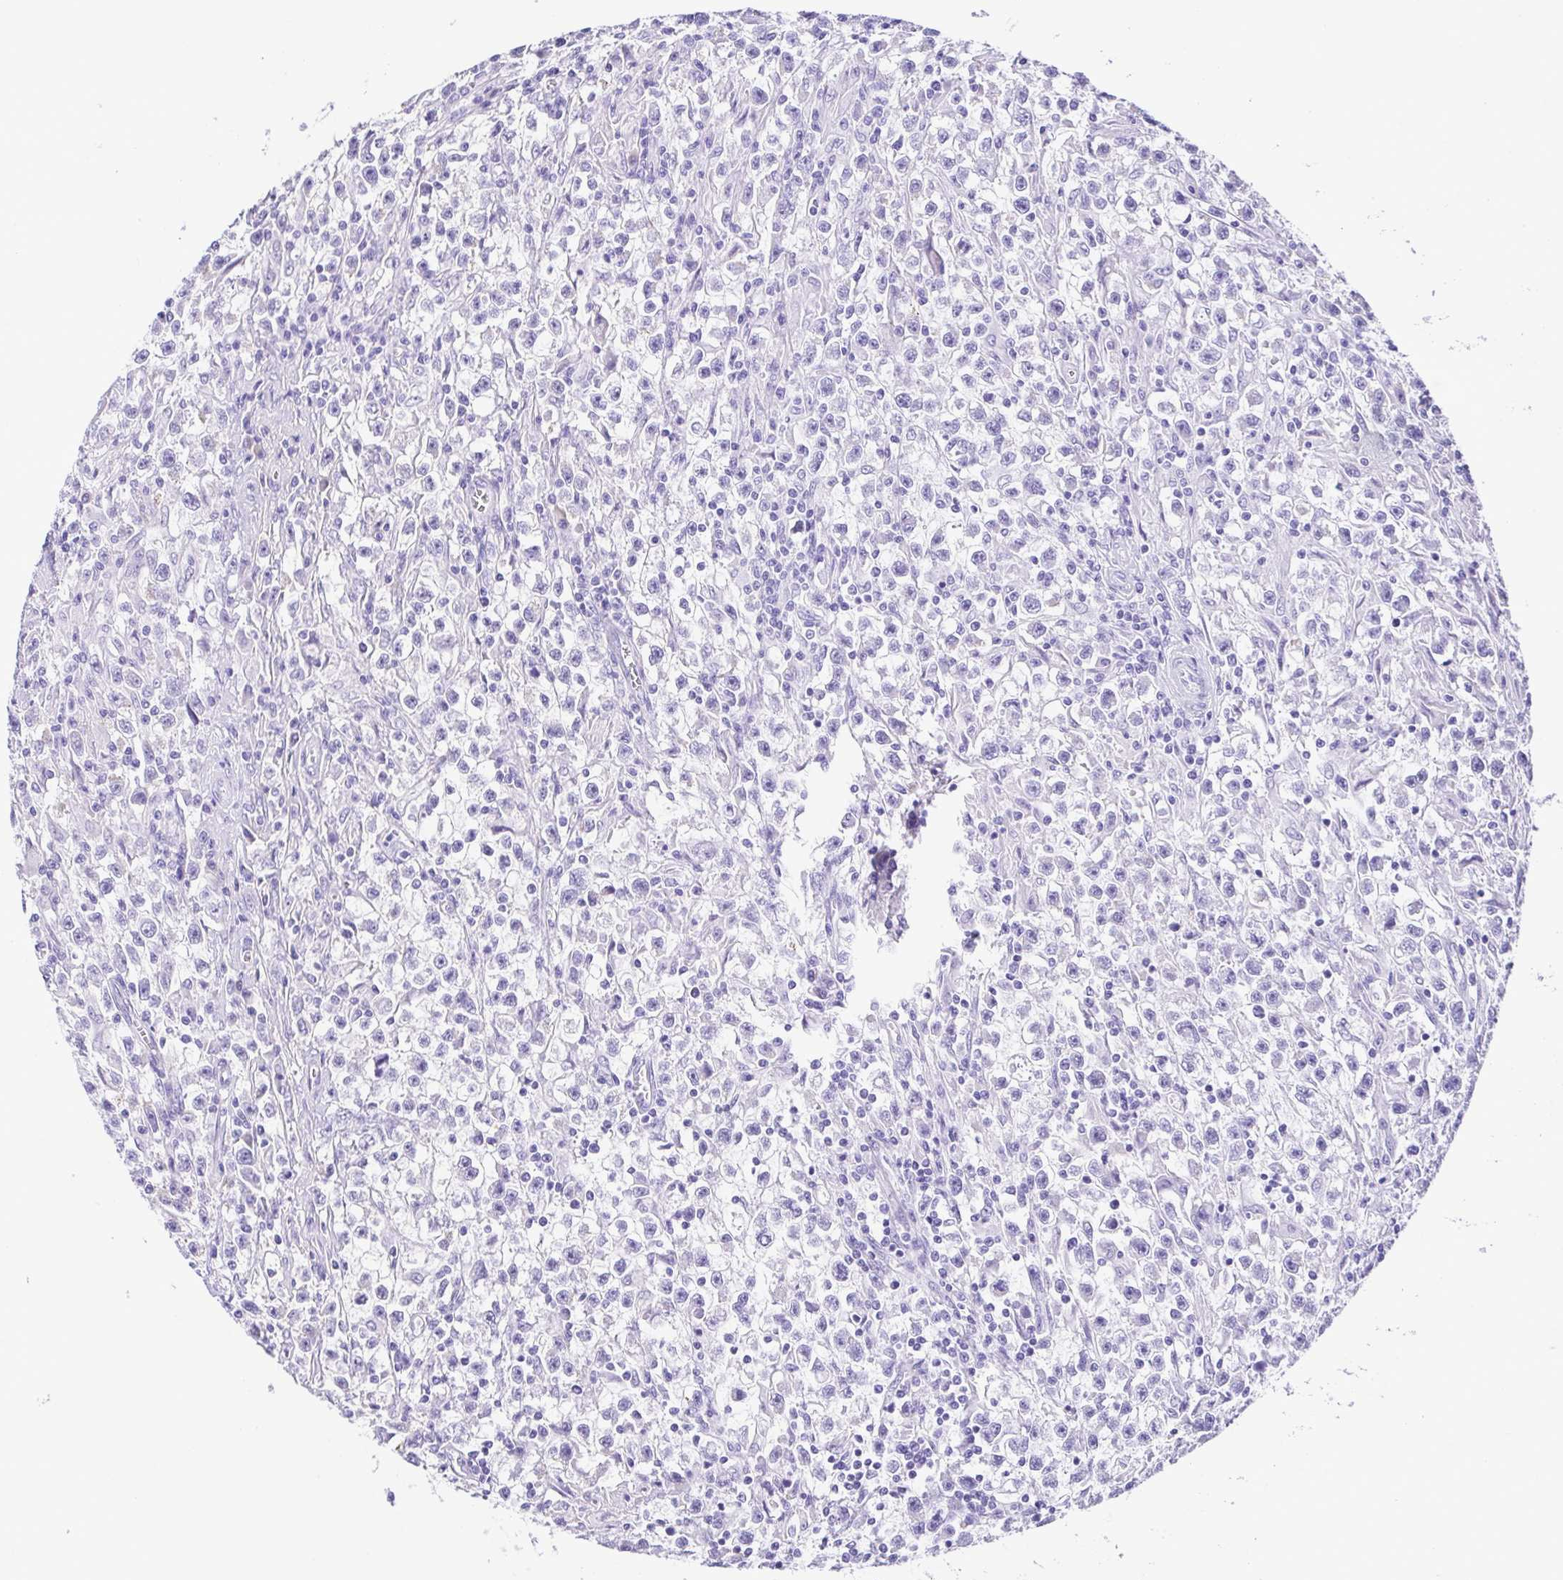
{"staining": {"intensity": "negative", "quantity": "none", "location": "none"}, "tissue": "testis cancer", "cell_type": "Tumor cells", "image_type": "cancer", "snomed": [{"axis": "morphology", "description": "Seminoma, NOS"}, {"axis": "topography", "description": "Testis"}], "caption": "The immunohistochemistry (IHC) photomicrograph has no significant positivity in tumor cells of testis cancer tissue.", "gene": "PAK3", "patient": {"sex": "male", "age": 31}}